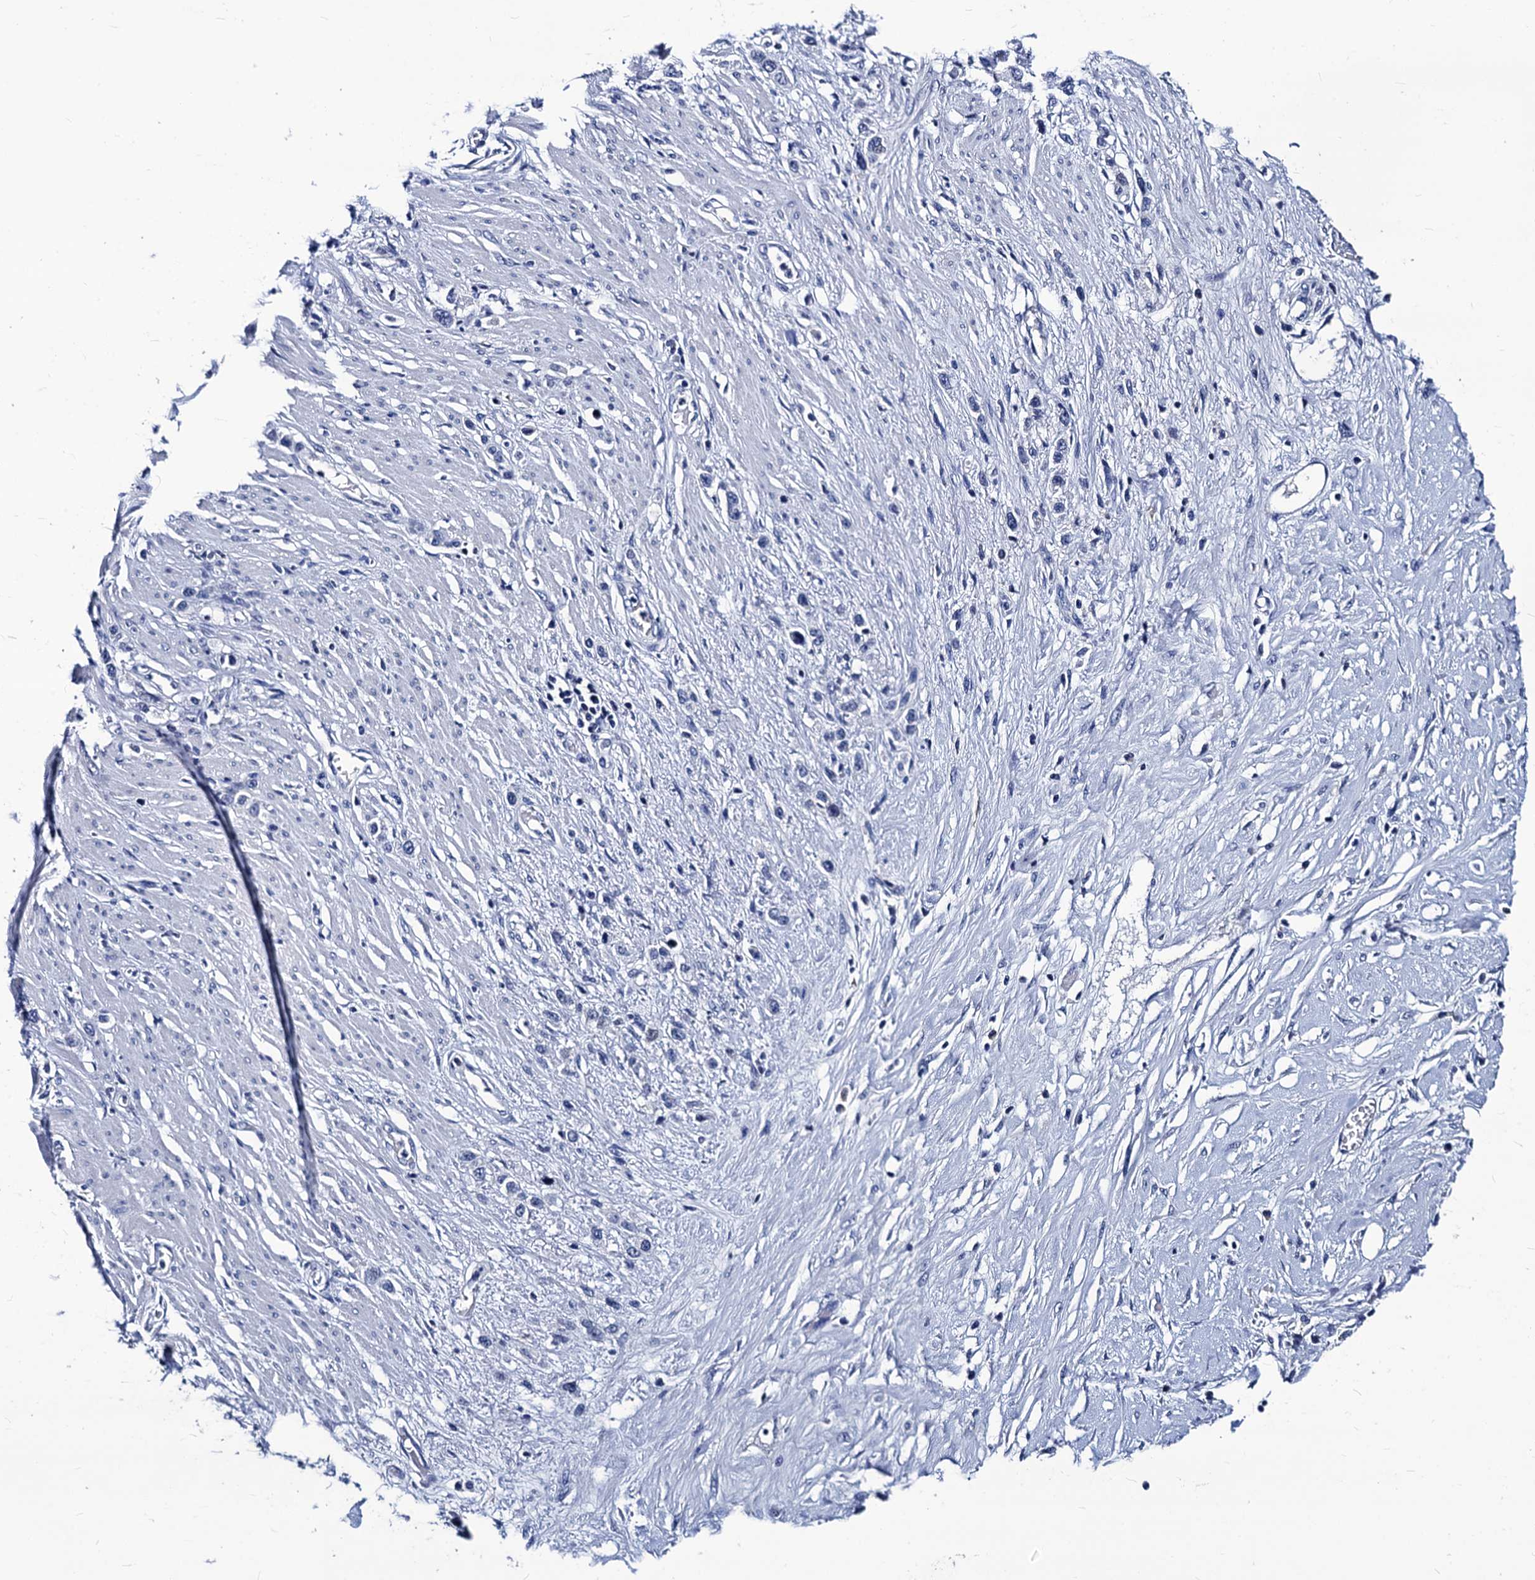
{"staining": {"intensity": "negative", "quantity": "none", "location": "none"}, "tissue": "stomach cancer", "cell_type": "Tumor cells", "image_type": "cancer", "snomed": [{"axis": "morphology", "description": "Adenocarcinoma, NOS"}, {"axis": "morphology", "description": "Adenocarcinoma, High grade"}, {"axis": "topography", "description": "Stomach, upper"}, {"axis": "topography", "description": "Stomach, lower"}], "caption": "Stomach cancer (adenocarcinoma (high-grade)) stained for a protein using immunohistochemistry (IHC) demonstrates no positivity tumor cells.", "gene": "LRRC30", "patient": {"sex": "female", "age": 65}}